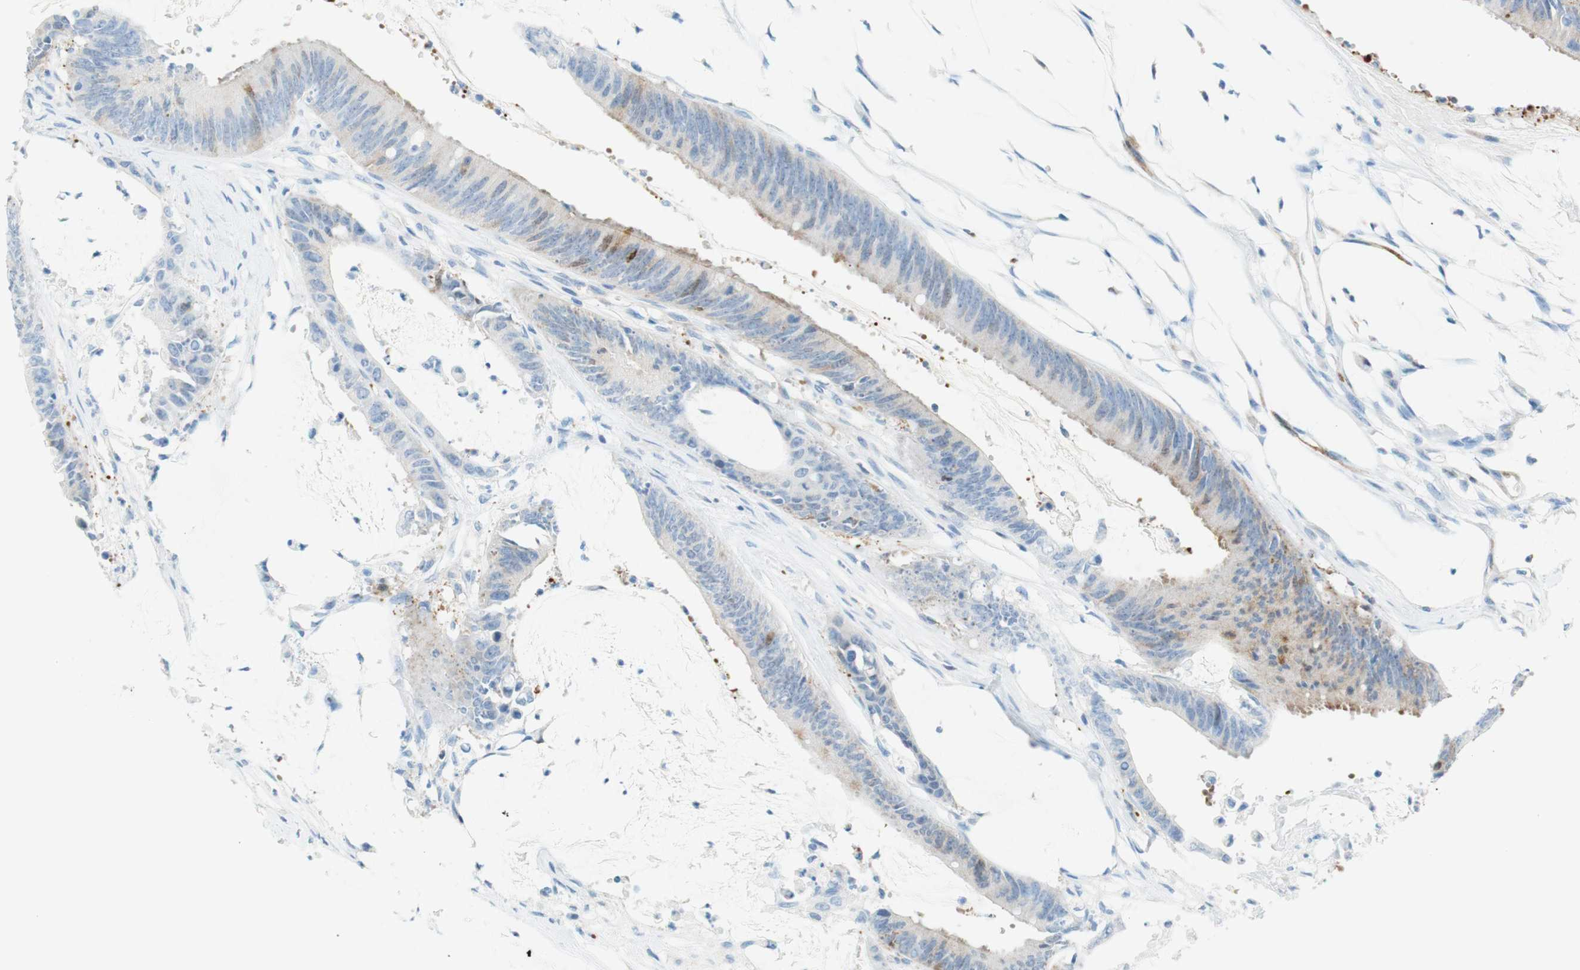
{"staining": {"intensity": "weak", "quantity": "<25%", "location": "cytoplasmic/membranous"}, "tissue": "colorectal cancer", "cell_type": "Tumor cells", "image_type": "cancer", "snomed": [{"axis": "morphology", "description": "Adenocarcinoma, NOS"}, {"axis": "topography", "description": "Rectum"}], "caption": "Micrograph shows no protein expression in tumor cells of colorectal adenocarcinoma tissue.", "gene": "STMN1", "patient": {"sex": "female", "age": 66}}